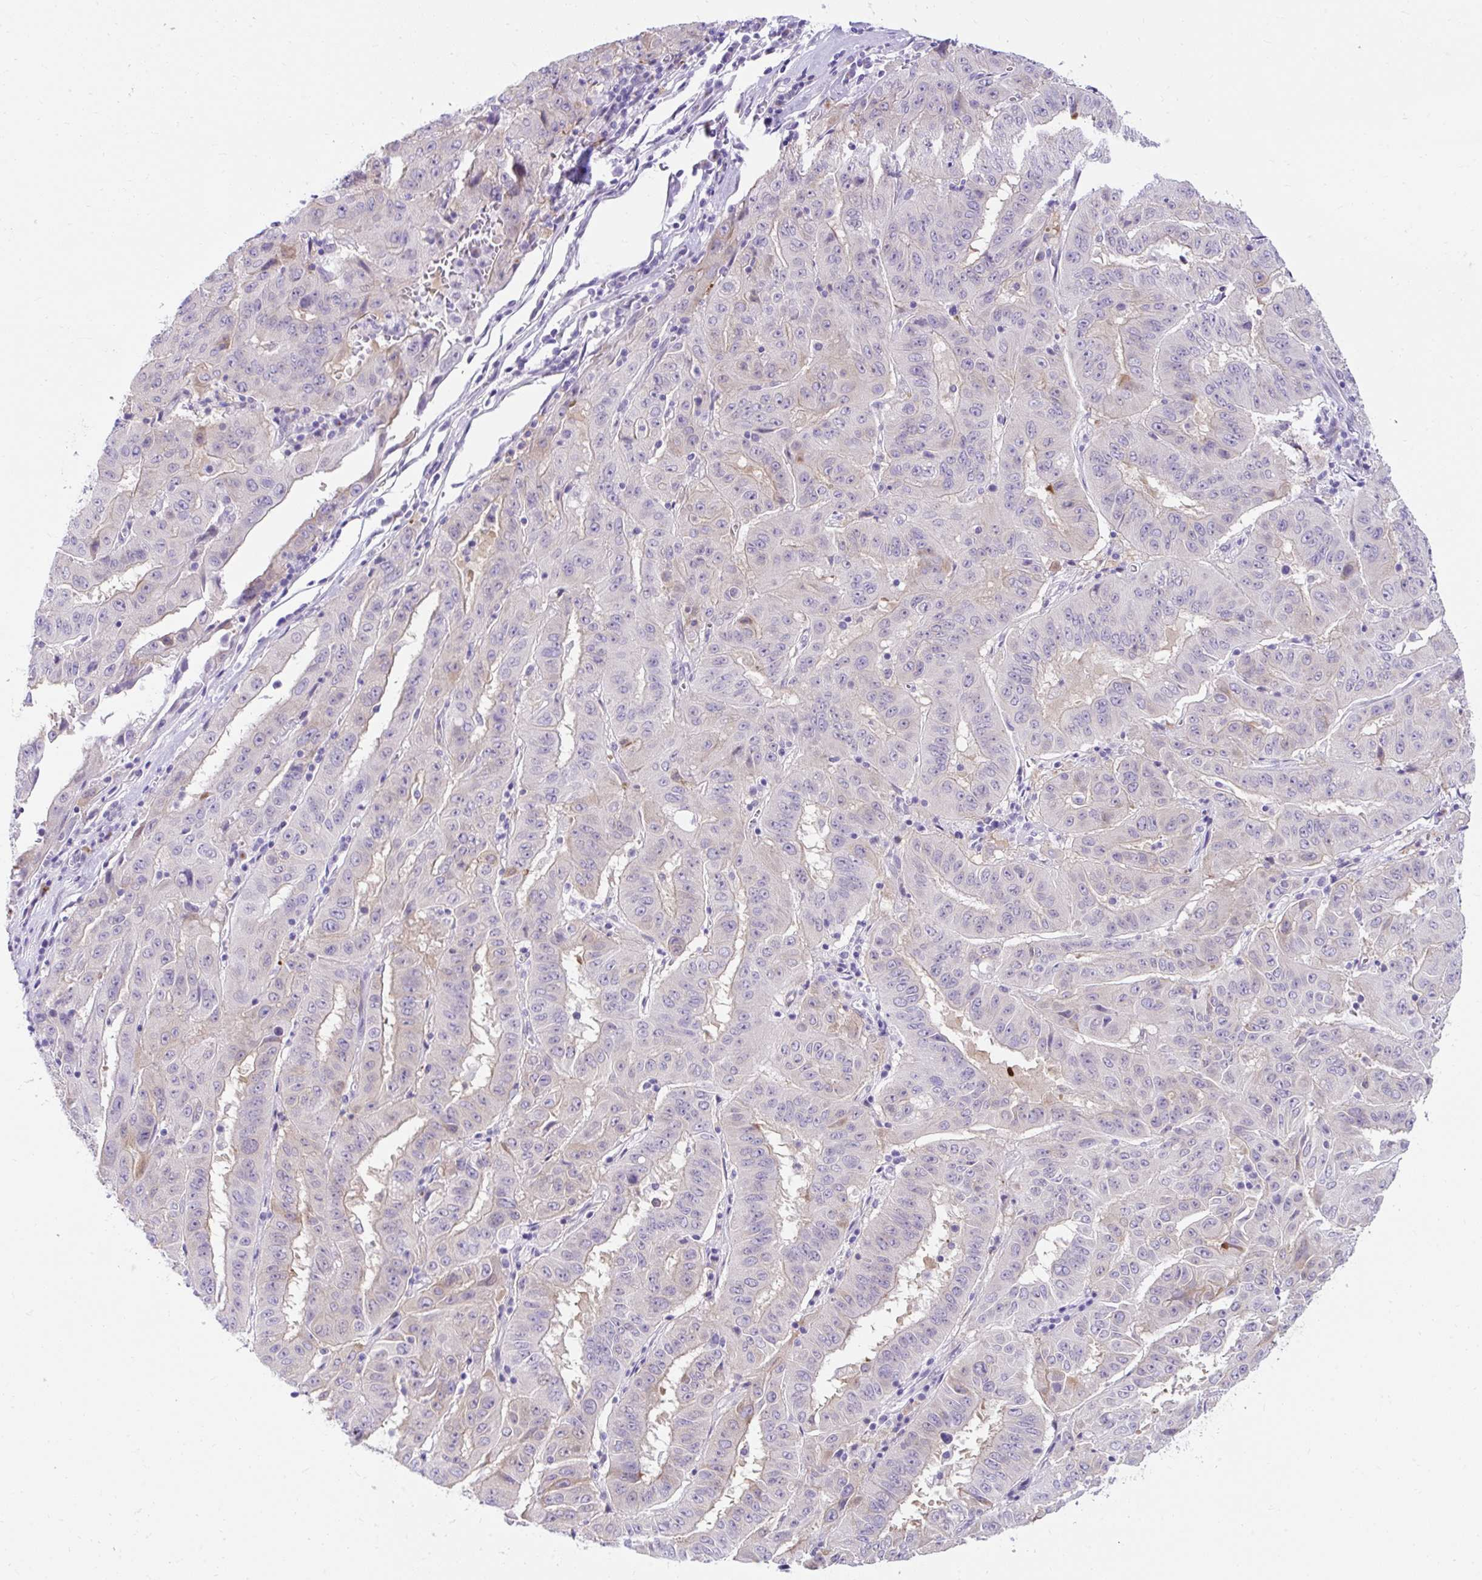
{"staining": {"intensity": "weak", "quantity": "25%-75%", "location": "cytoplasmic/membranous"}, "tissue": "pancreatic cancer", "cell_type": "Tumor cells", "image_type": "cancer", "snomed": [{"axis": "morphology", "description": "Adenocarcinoma, NOS"}, {"axis": "topography", "description": "Pancreas"}], "caption": "Immunohistochemical staining of pancreatic cancer shows low levels of weak cytoplasmic/membranous staining in approximately 25%-75% of tumor cells. Nuclei are stained in blue.", "gene": "GOLGA8A", "patient": {"sex": "male", "age": 63}}